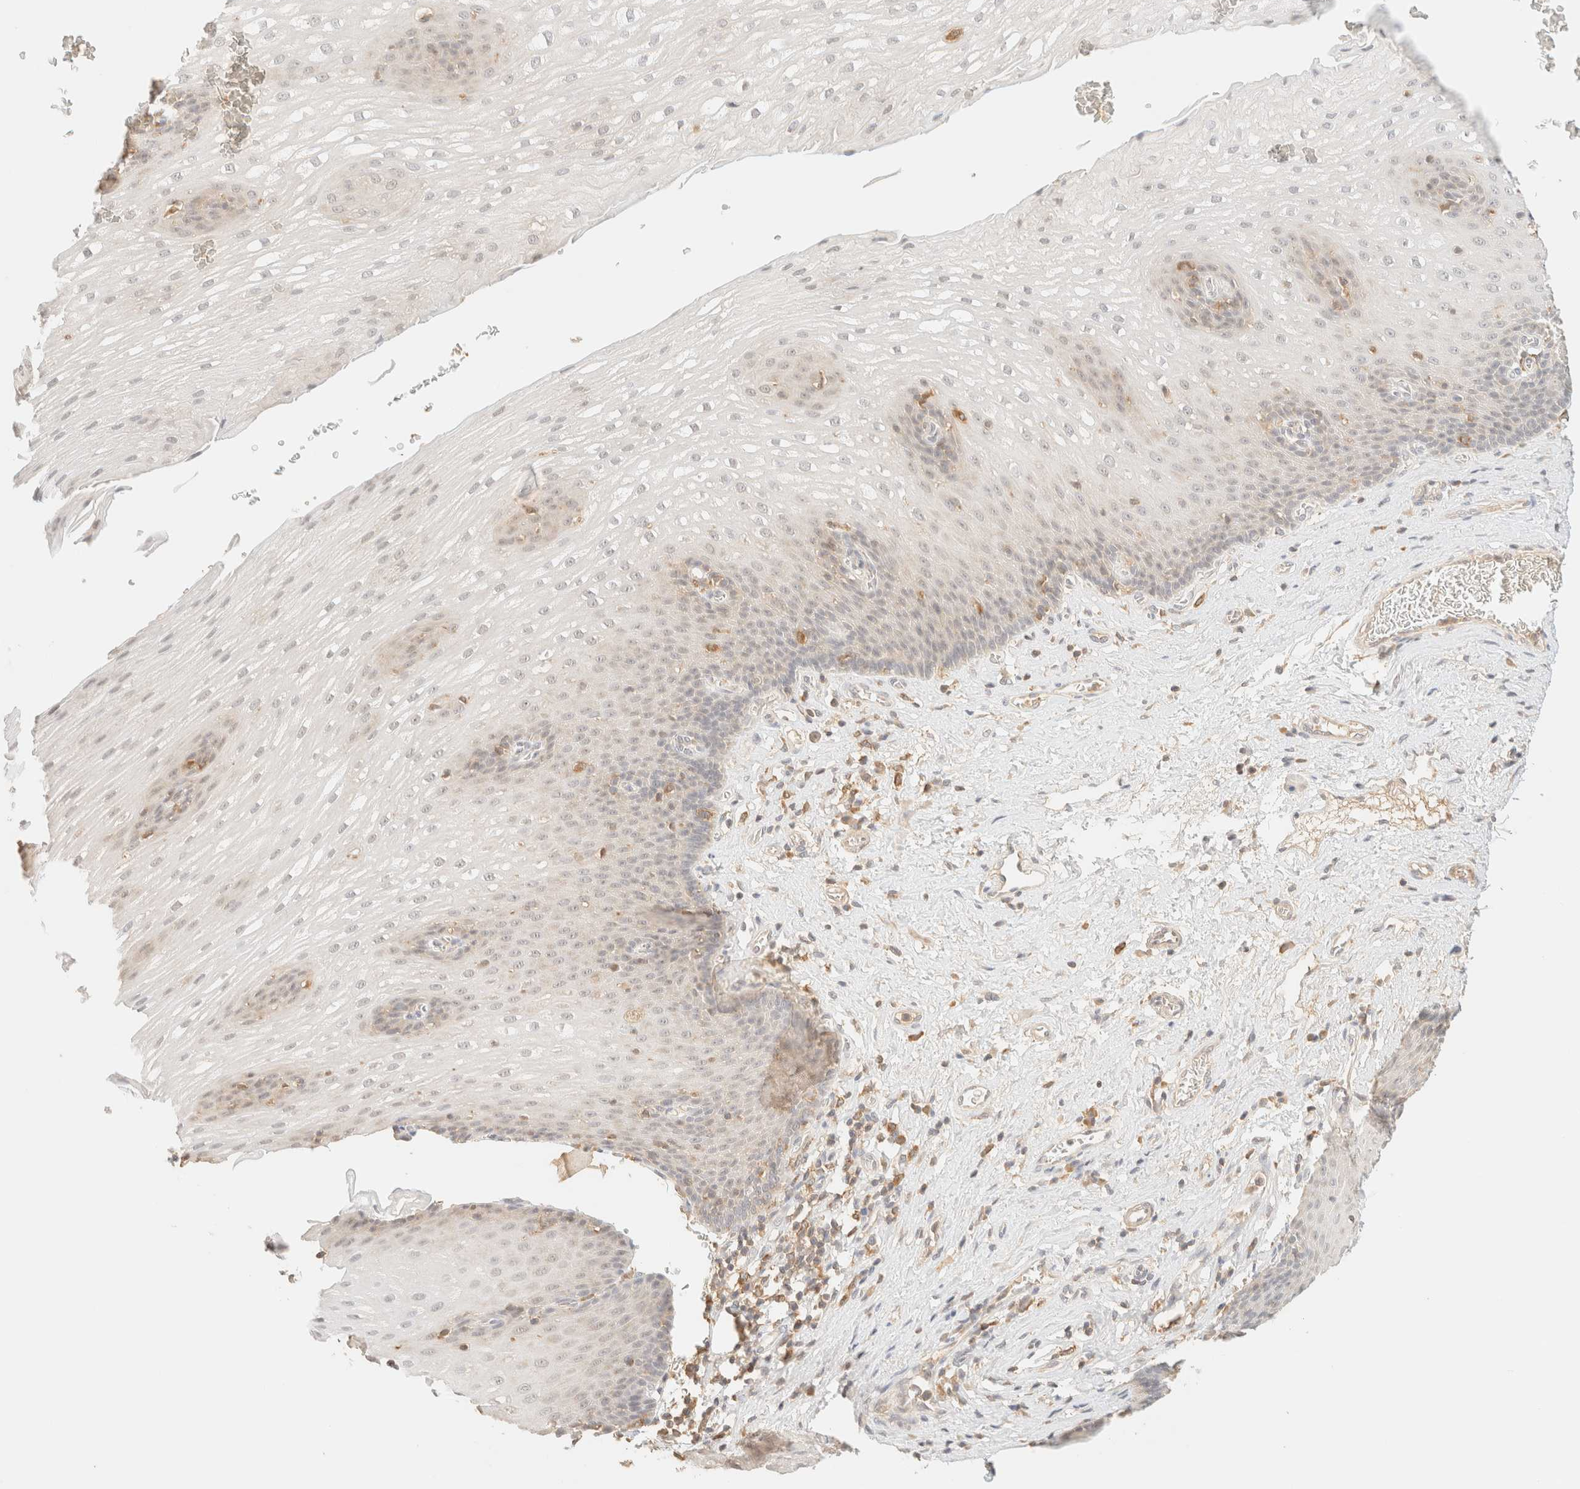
{"staining": {"intensity": "weak", "quantity": "<25%", "location": "nuclear"}, "tissue": "esophagus", "cell_type": "Squamous epithelial cells", "image_type": "normal", "snomed": [{"axis": "morphology", "description": "Normal tissue, NOS"}, {"axis": "topography", "description": "Esophagus"}], "caption": "Immunohistochemistry (IHC) image of benign esophagus stained for a protein (brown), which demonstrates no positivity in squamous epithelial cells.", "gene": "TIMD4", "patient": {"sex": "male", "age": 48}}